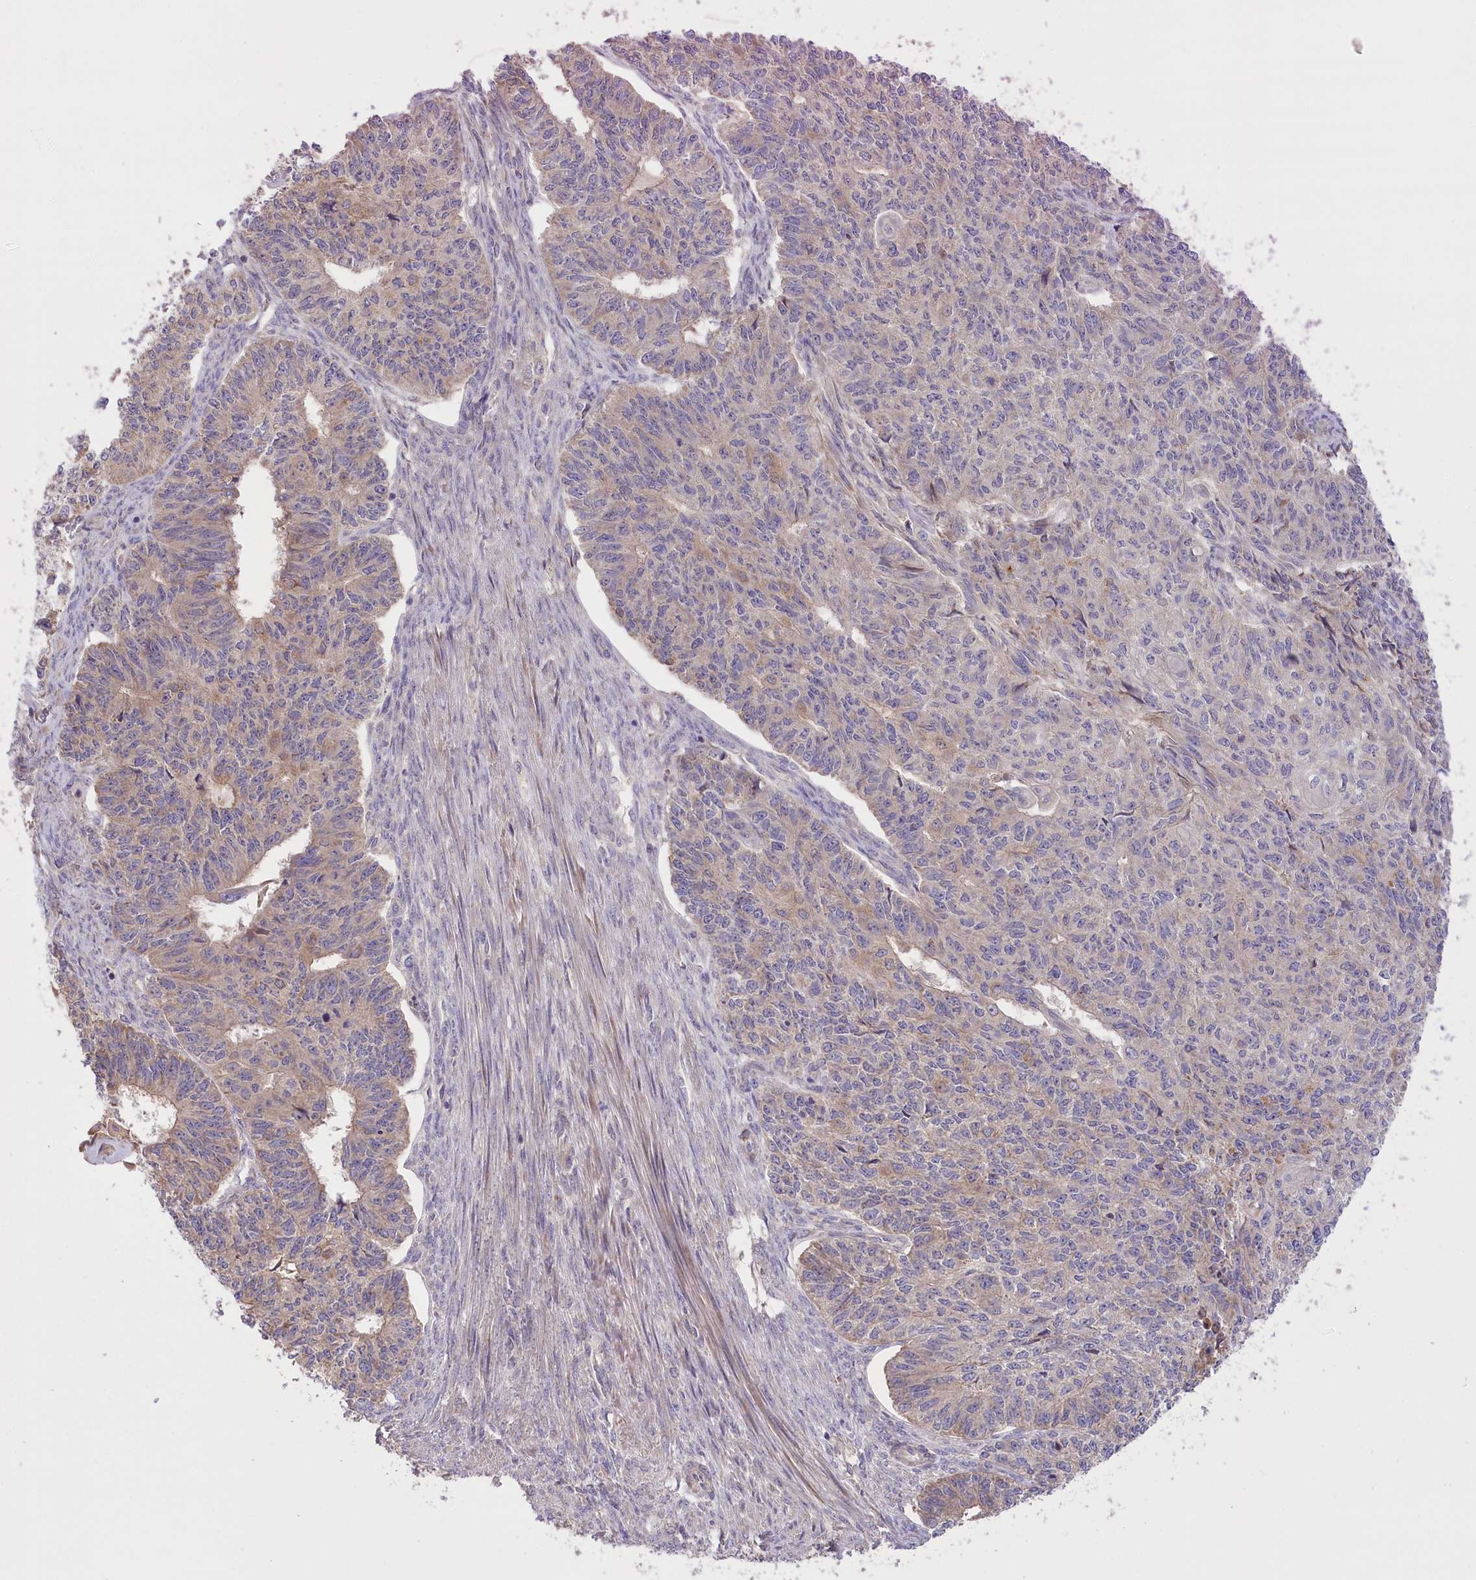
{"staining": {"intensity": "weak", "quantity": "25%-75%", "location": "cytoplasmic/membranous"}, "tissue": "endometrial cancer", "cell_type": "Tumor cells", "image_type": "cancer", "snomed": [{"axis": "morphology", "description": "Adenocarcinoma, NOS"}, {"axis": "topography", "description": "Endometrium"}], "caption": "Immunohistochemical staining of human endometrial cancer shows low levels of weak cytoplasmic/membranous protein positivity in approximately 25%-75% of tumor cells.", "gene": "PBLD", "patient": {"sex": "female", "age": 32}}